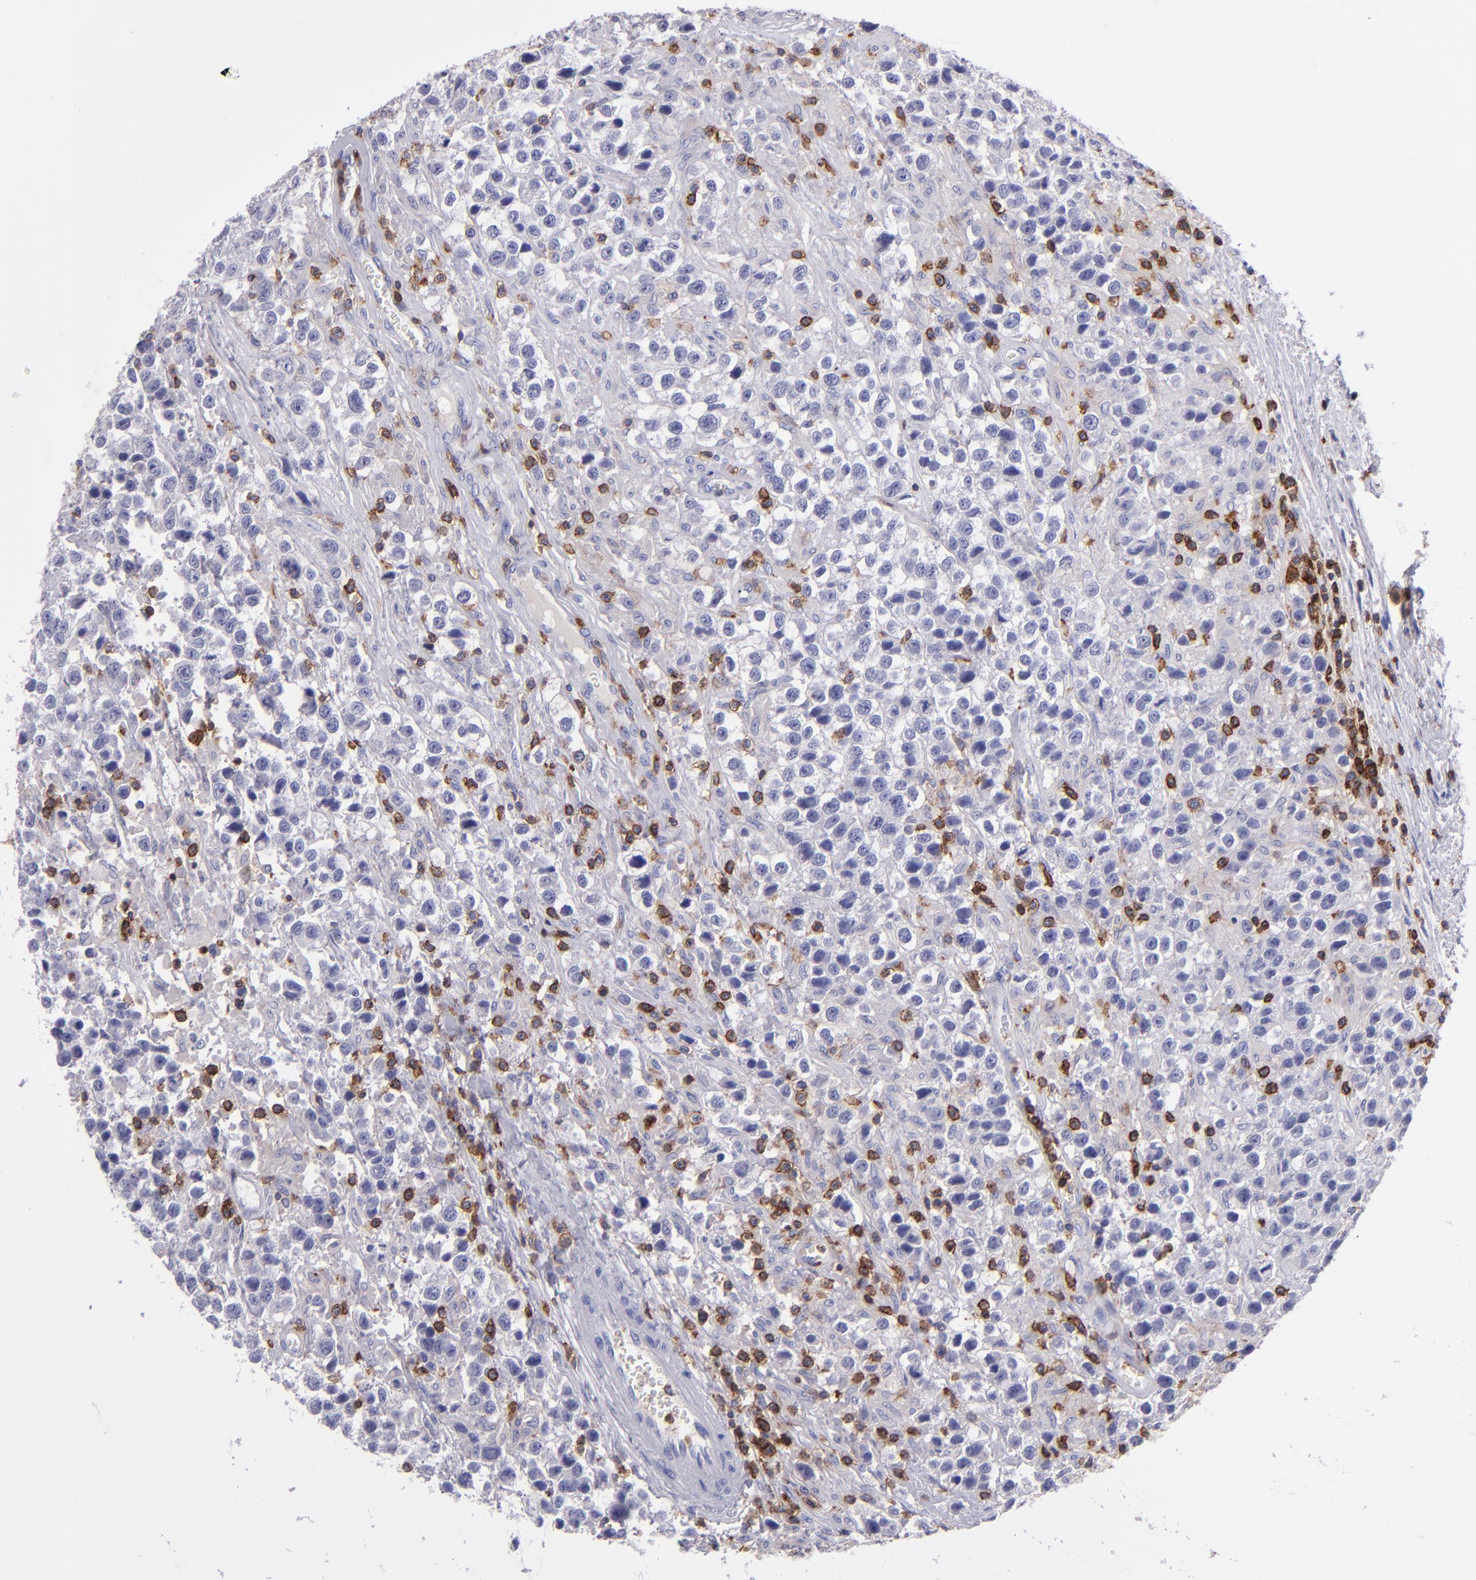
{"staining": {"intensity": "negative", "quantity": "none", "location": "none"}, "tissue": "testis cancer", "cell_type": "Tumor cells", "image_type": "cancer", "snomed": [{"axis": "morphology", "description": "Seminoma, NOS"}, {"axis": "topography", "description": "Testis"}], "caption": "This image is of testis cancer stained with immunohistochemistry (IHC) to label a protein in brown with the nuclei are counter-stained blue. There is no staining in tumor cells. Brightfield microscopy of IHC stained with DAB (3,3'-diaminobenzidine) (brown) and hematoxylin (blue), captured at high magnification.", "gene": "ICAM3", "patient": {"sex": "male", "age": 43}}